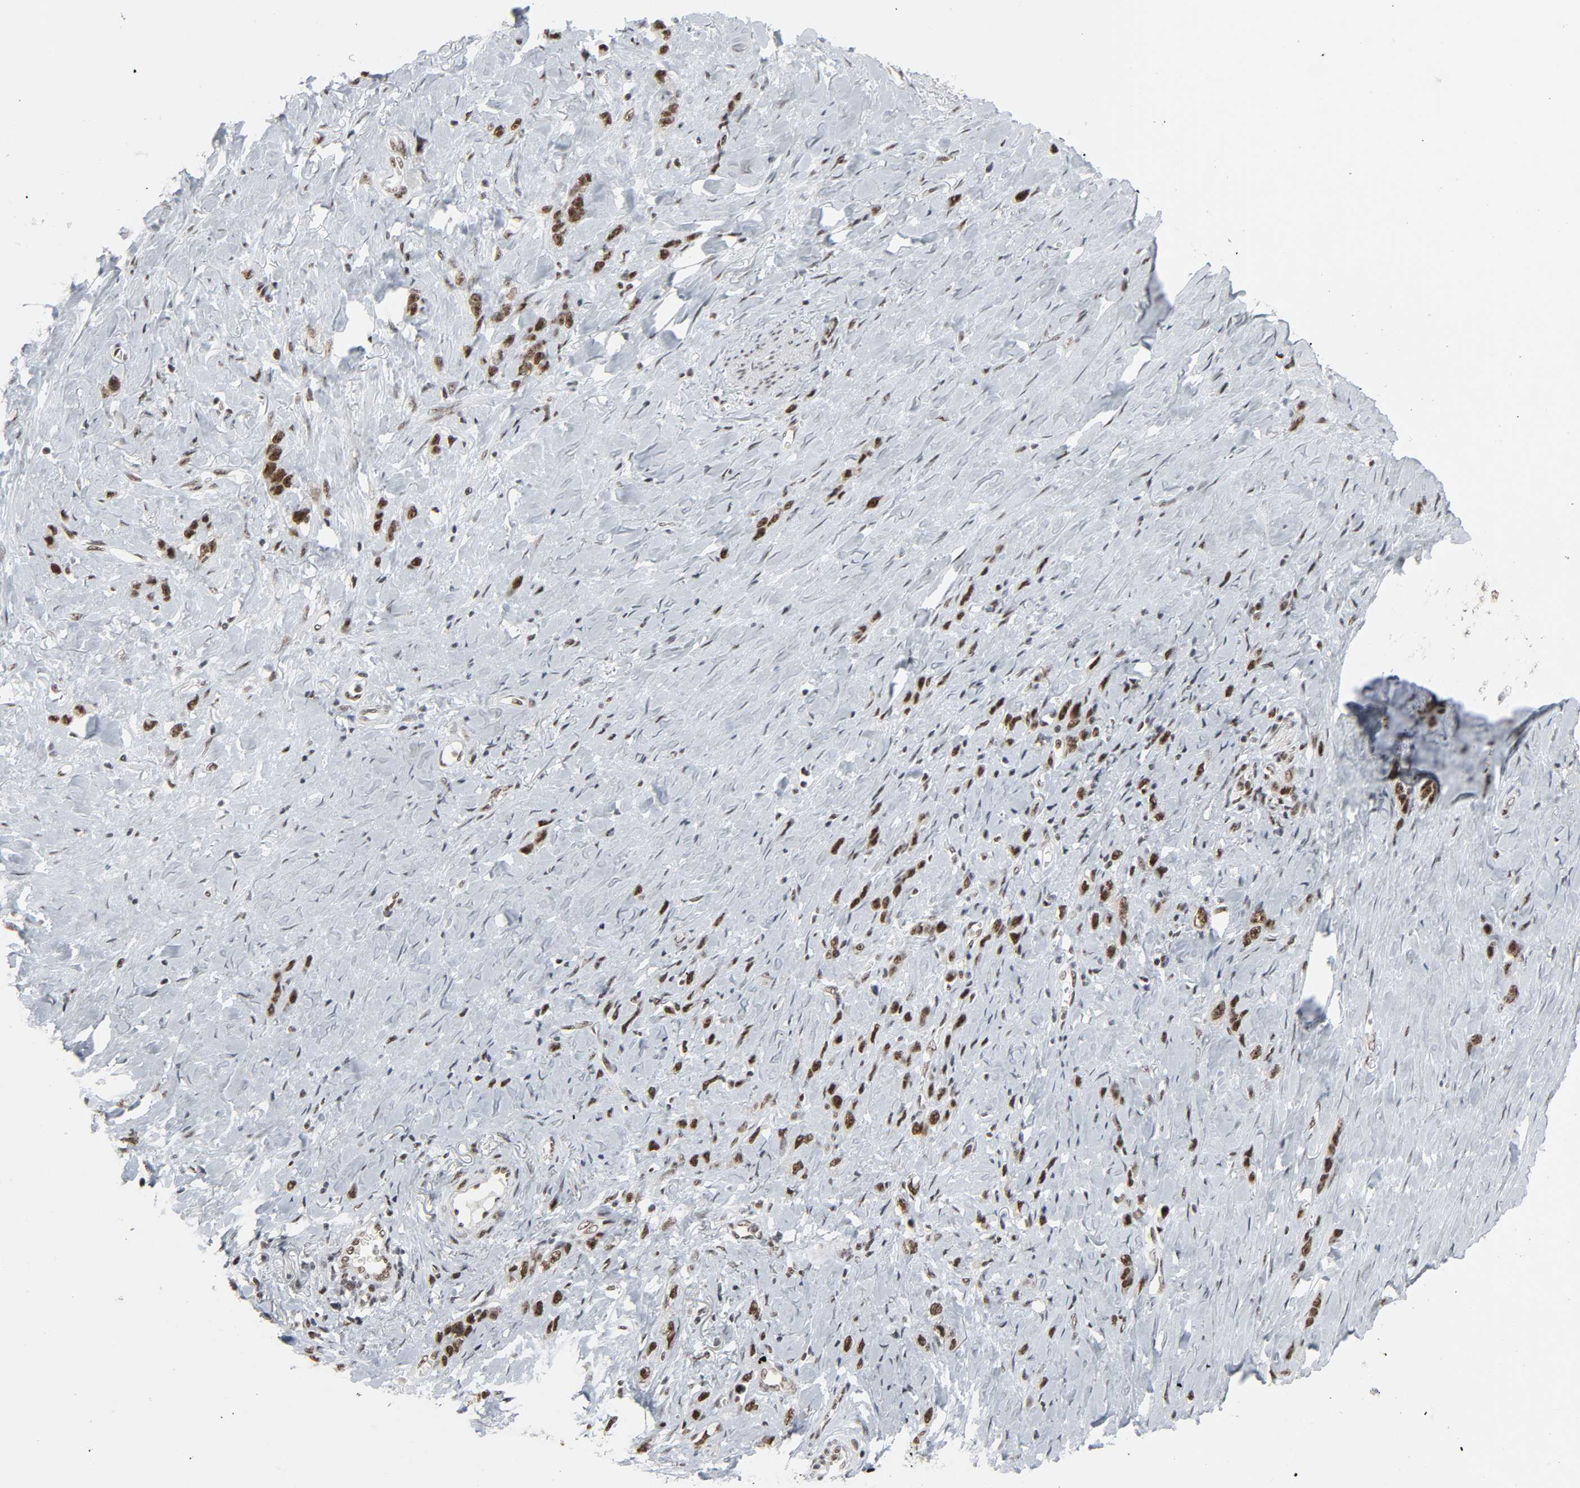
{"staining": {"intensity": "strong", "quantity": ">75%", "location": "nuclear"}, "tissue": "stomach cancer", "cell_type": "Tumor cells", "image_type": "cancer", "snomed": [{"axis": "morphology", "description": "Normal tissue, NOS"}, {"axis": "morphology", "description": "Adenocarcinoma, NOS"}, {"axis": "morphology", "description": "Adenocarcinoma, High grade"}, {"axis": "topography", "description": "Stomach, upper"}, {"axis": "topography", "description": "Stomach"}], "caption": "Approximately >75% of tumor cells in stomach adenocarcinoma (high-grade) demonstrate strong nuclear protein expression as visualized by brown immunohistochemical staining.", "gene": "CDK7", "patient": {"sex": "female", "age": 65}}